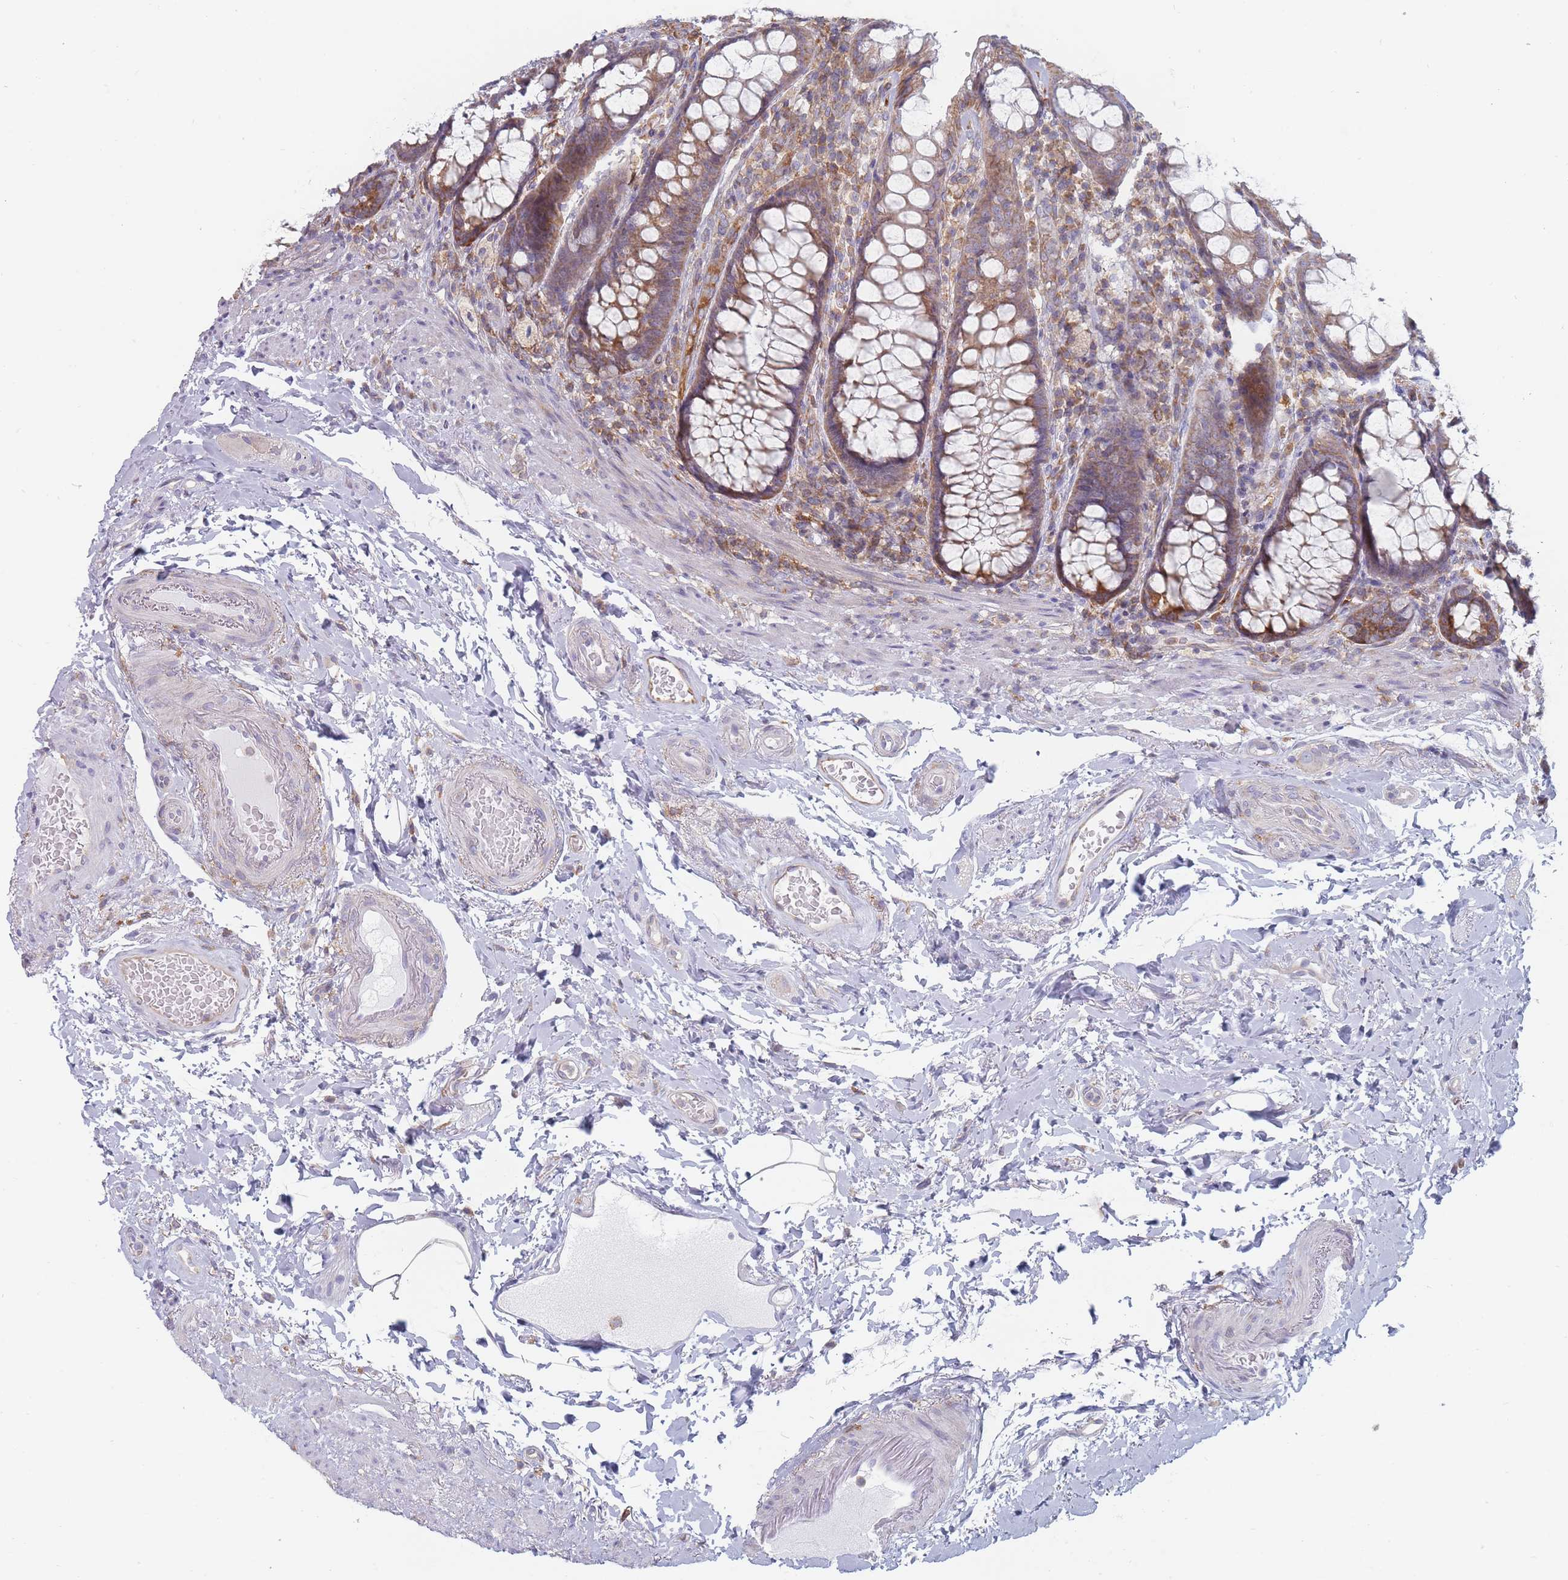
{"staining": {"intensity": "moderate", "quantity": ">75%", "location": "cytoplasmic/membranous"}, "tissue": "rectum", "cell_type": "Glandular cells", "image_type": "normal", "snomed": [{"axis": "morphology", "description": "Normal tissue, NOS"}, {"axis": "topography", "description": "Rectum"}], "caption": "Immunohistochemical staining of normal human rectum shows >75% levels of moderate cytoplasmic/membranous protein staining in about >75% of glandular cells. The staining was performed using DAB (3,3'-diaminobenzidine) to visualize the protein expression in brown, while the nuclei were stained in blue with hematoxylin (Magnification: 20x).", "gene": "MAP1S", "patient": {"sex": "male", "age": 83}}